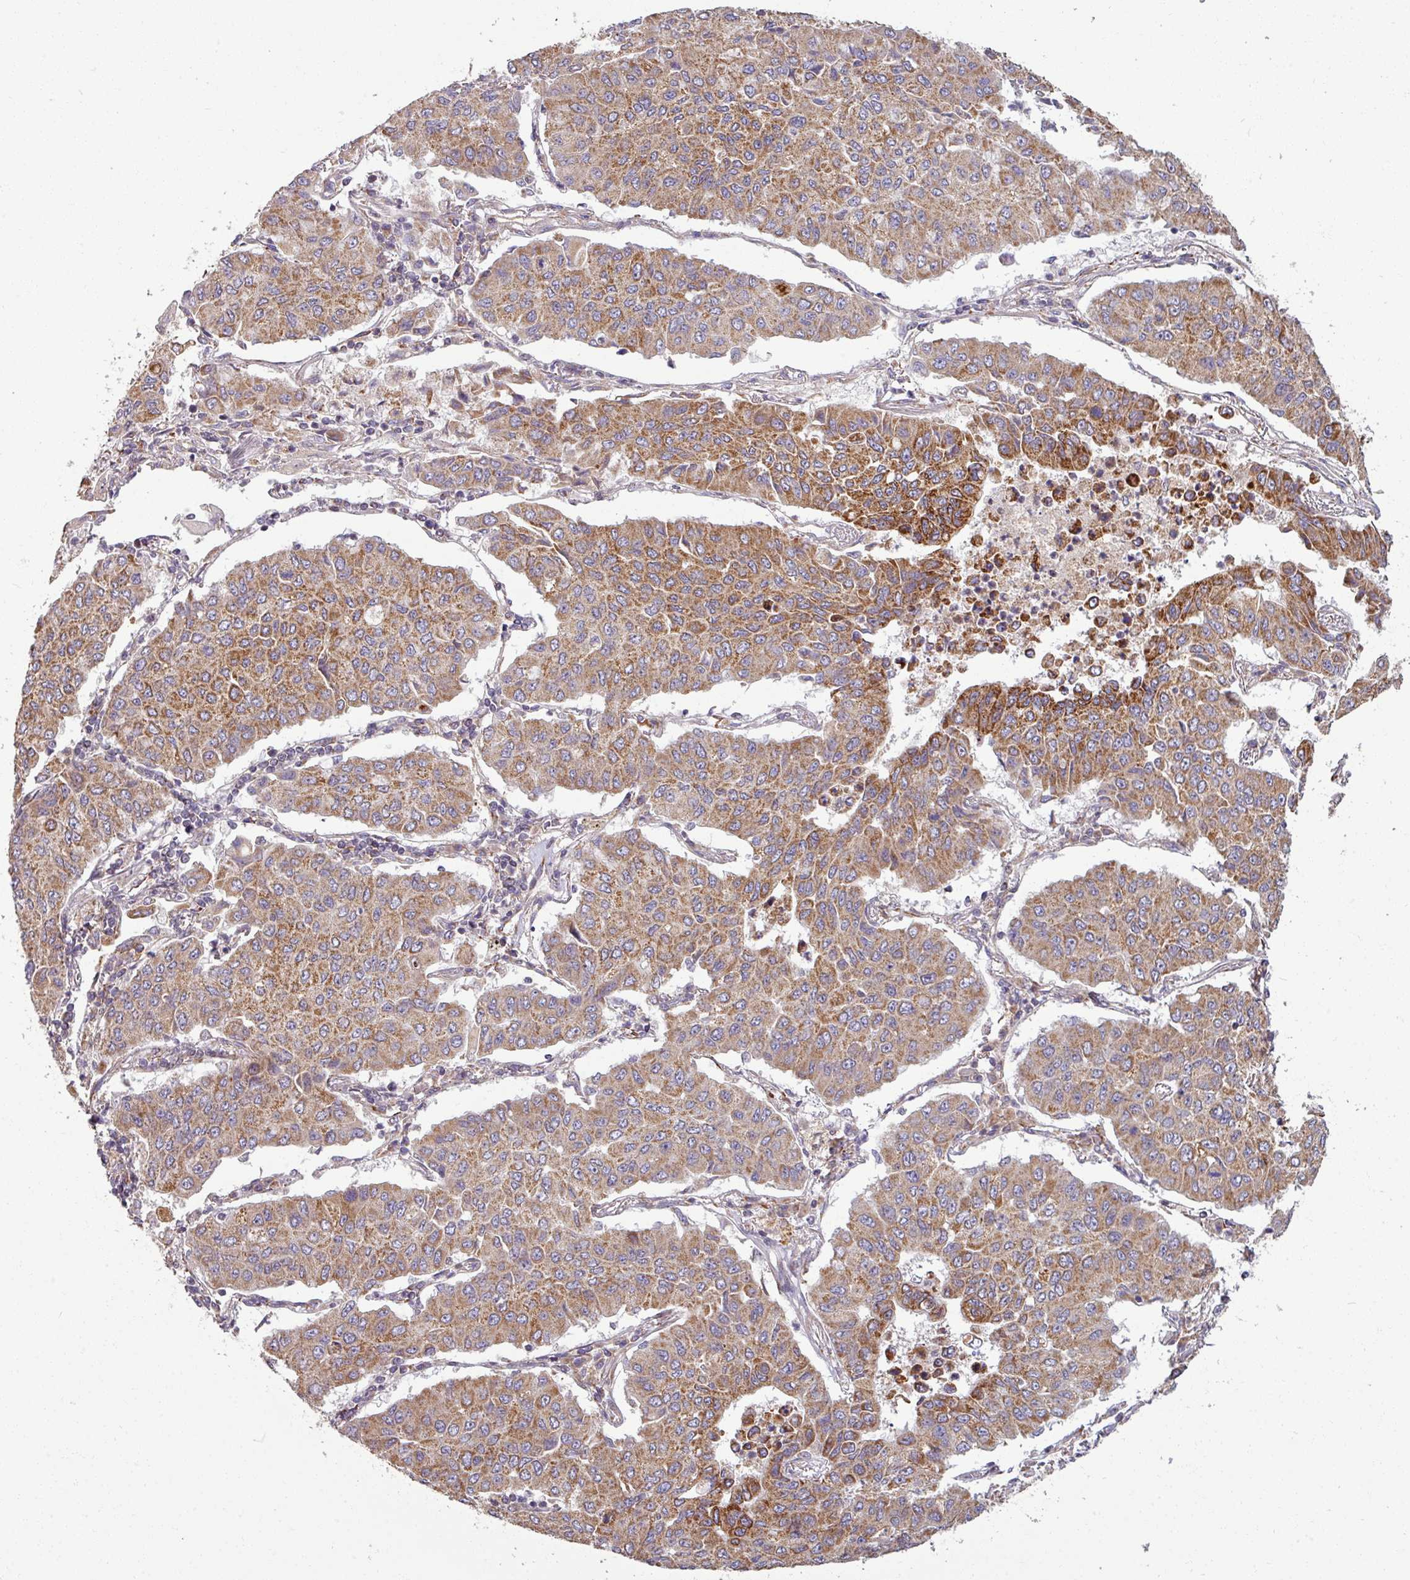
{"staining": {"intensity": "moderate", "quantity": ">75%", "location": "cytoplasmic/membranous"}, "tissue": "lung cancer", "cell_type": "Tumor cells", "image_type": "cancer", "snomed": [{"axis": "morphology", "description": "Squamous cell carcinoma, NOS"}, {"axis": "topography", "description": "Lung"}], "caption": "Immunohistochemical staining of lung cancer shows moderate cytoplasmic/membranous protein expression in approximately >75% of tumor cells.", "gene": "MAGT1", "patient": {"sex": "male", "age": 74}}